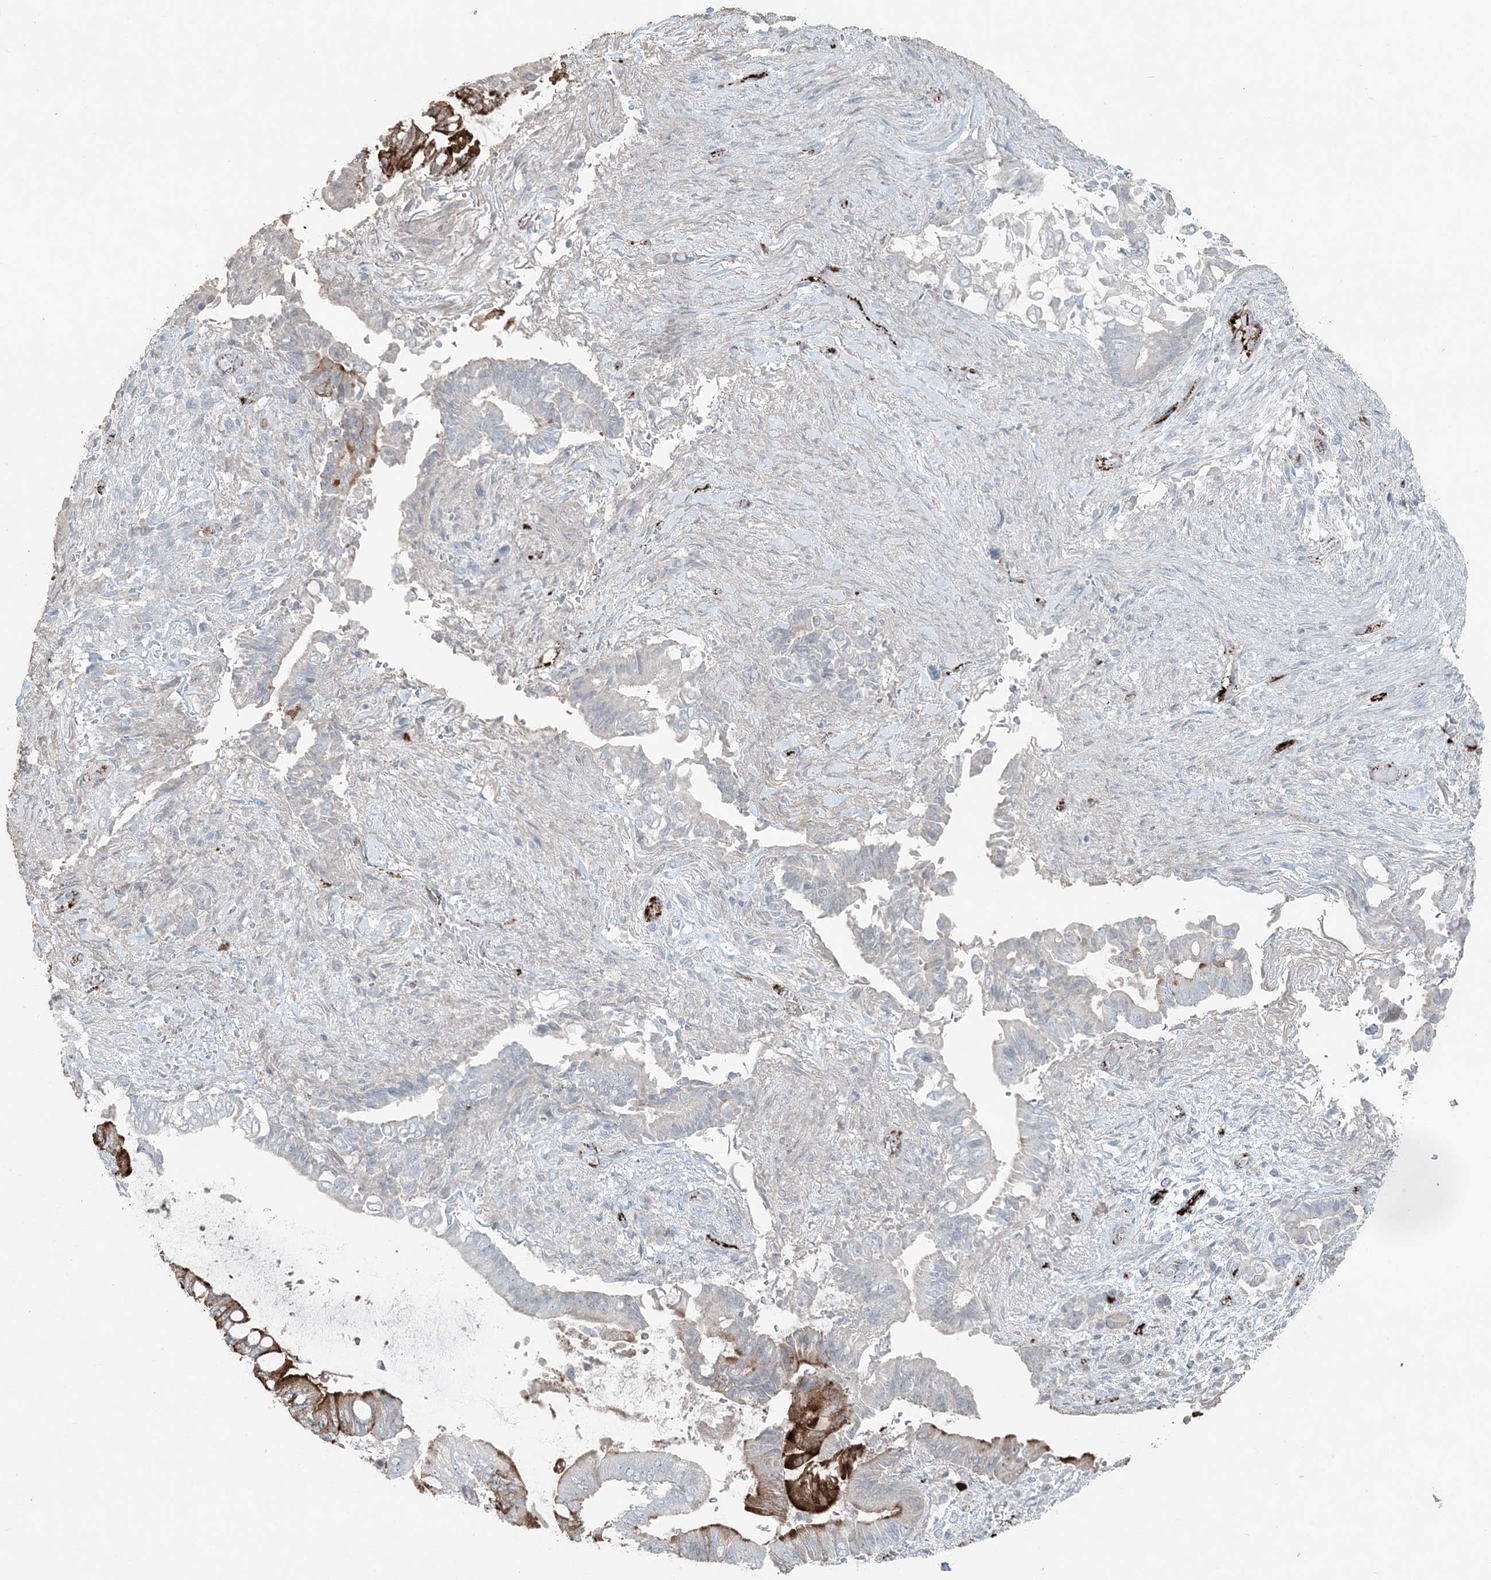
{"staining": {"intensity": "strong", "quantity": "25%-75%", "location": "cytoplasmic/membranous"}, "tissue": "pancreatic cancer", "cell_type": "Tumor cells", "image_type": "cancer", "snomed": [{"axis": "morphology", "description": "Adenocarcinoma, NOS"}, {"axis": "topography", "description": "Pancreas"}], "caption": "About 25%-75% of tumor cells in pancreatic cancer (adenocarcinoma) show strong cytoplasmic/membranous protein positivity as visualized by brown immunohistochemical staining.", "gene": "ELOVL7", "patient": {"sex": "male", "age": 68}}